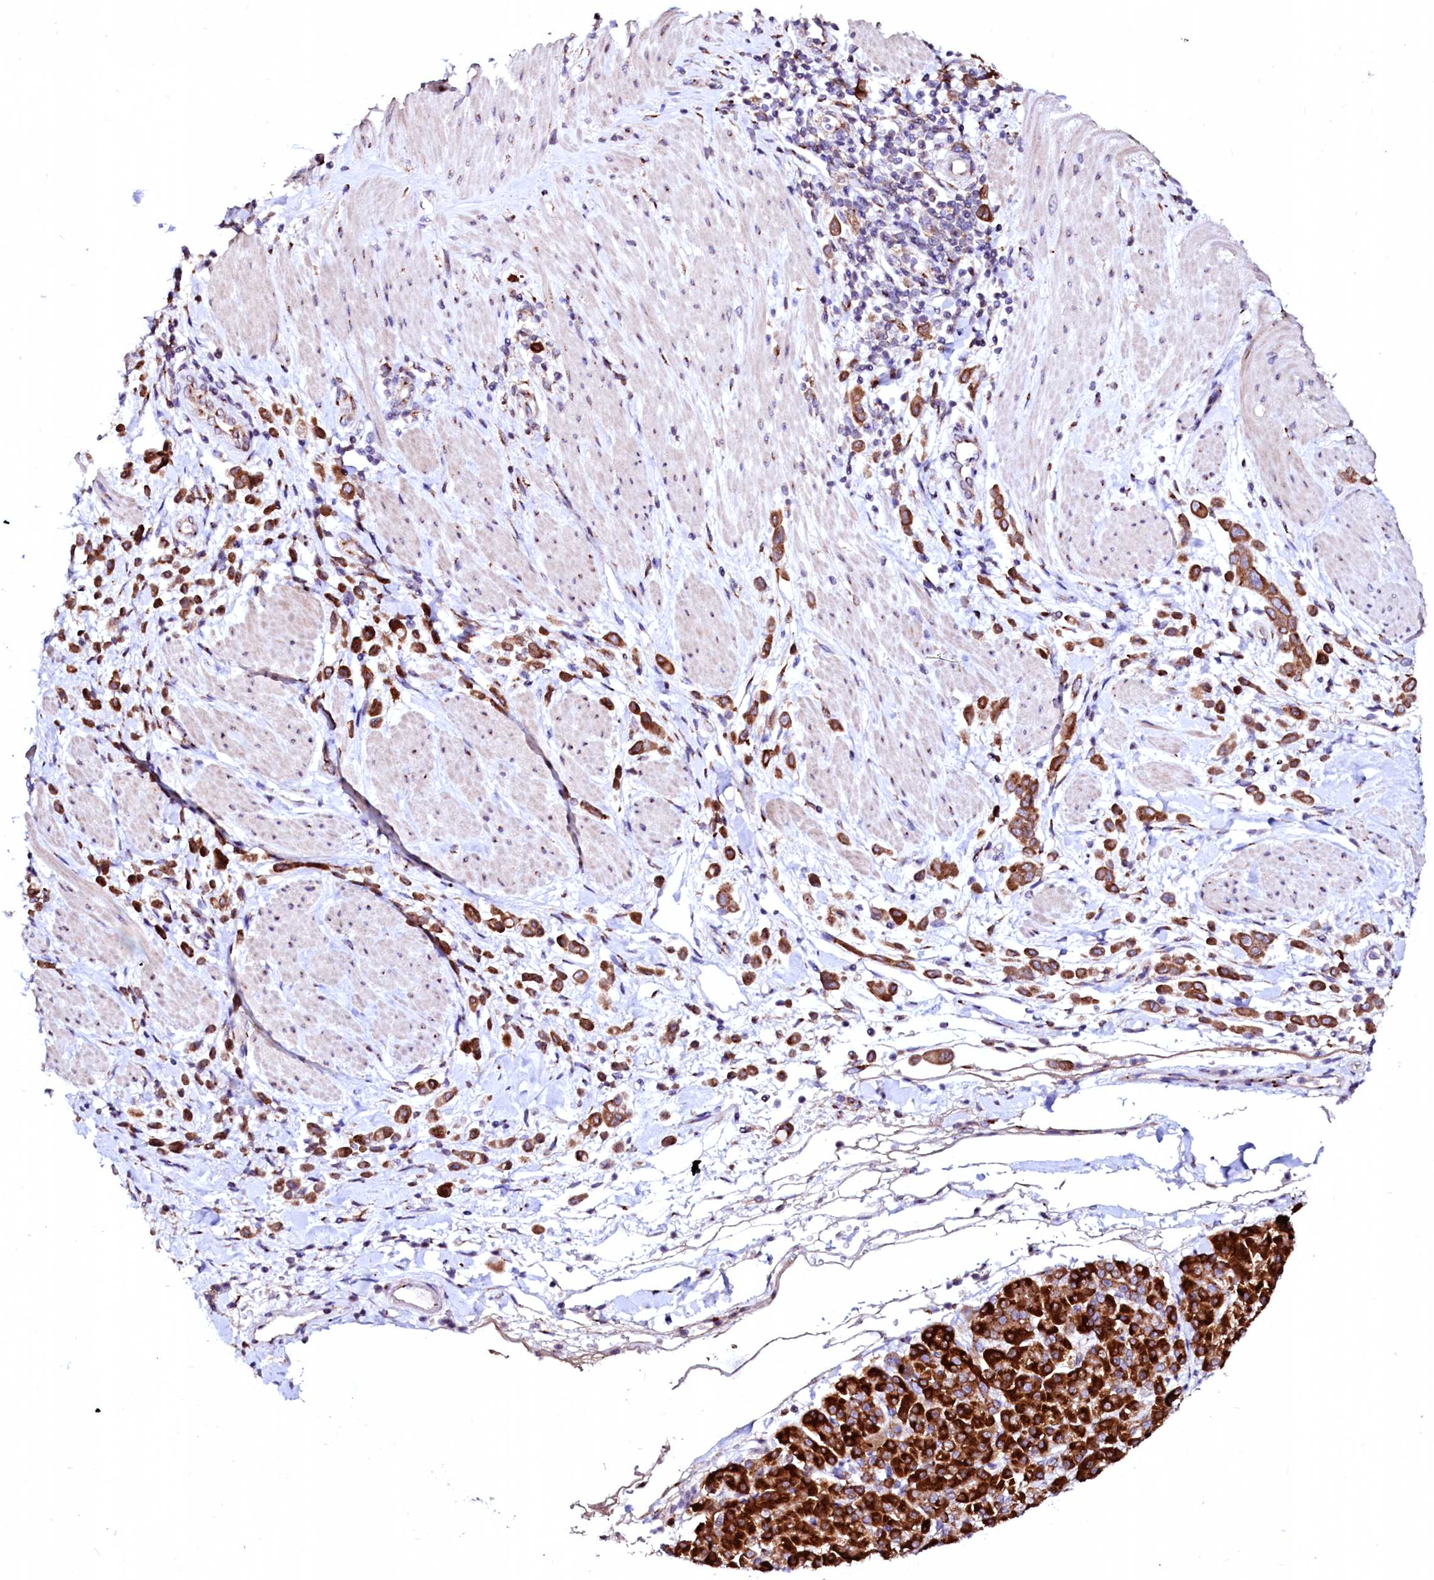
{"staining": {"intensity": "strong", "quantity": ">75%", "location": "cytoplasmic/membranous"}, "tissue": "pancreatic cancer", "cell_type": "Tumor cells", "image_type": "cancer", "snomed": [{"axis": "morphology", "description": "Normal tissue, NOS"}, {"axis": "morphology", "description": "Adenocarcinoma, NOS"}, {"axis": "topography", "description": "Pancreas"}], "caption": "Immunohistochemistry (DAB) staining of human pancreatic cancer (adenocarcinoma) shows strong cytoplasmic/membranous protein expression in about >75% of tumor cells.", "gene": "LMAN1", "patient": {"sex": "female", "age": 64}}